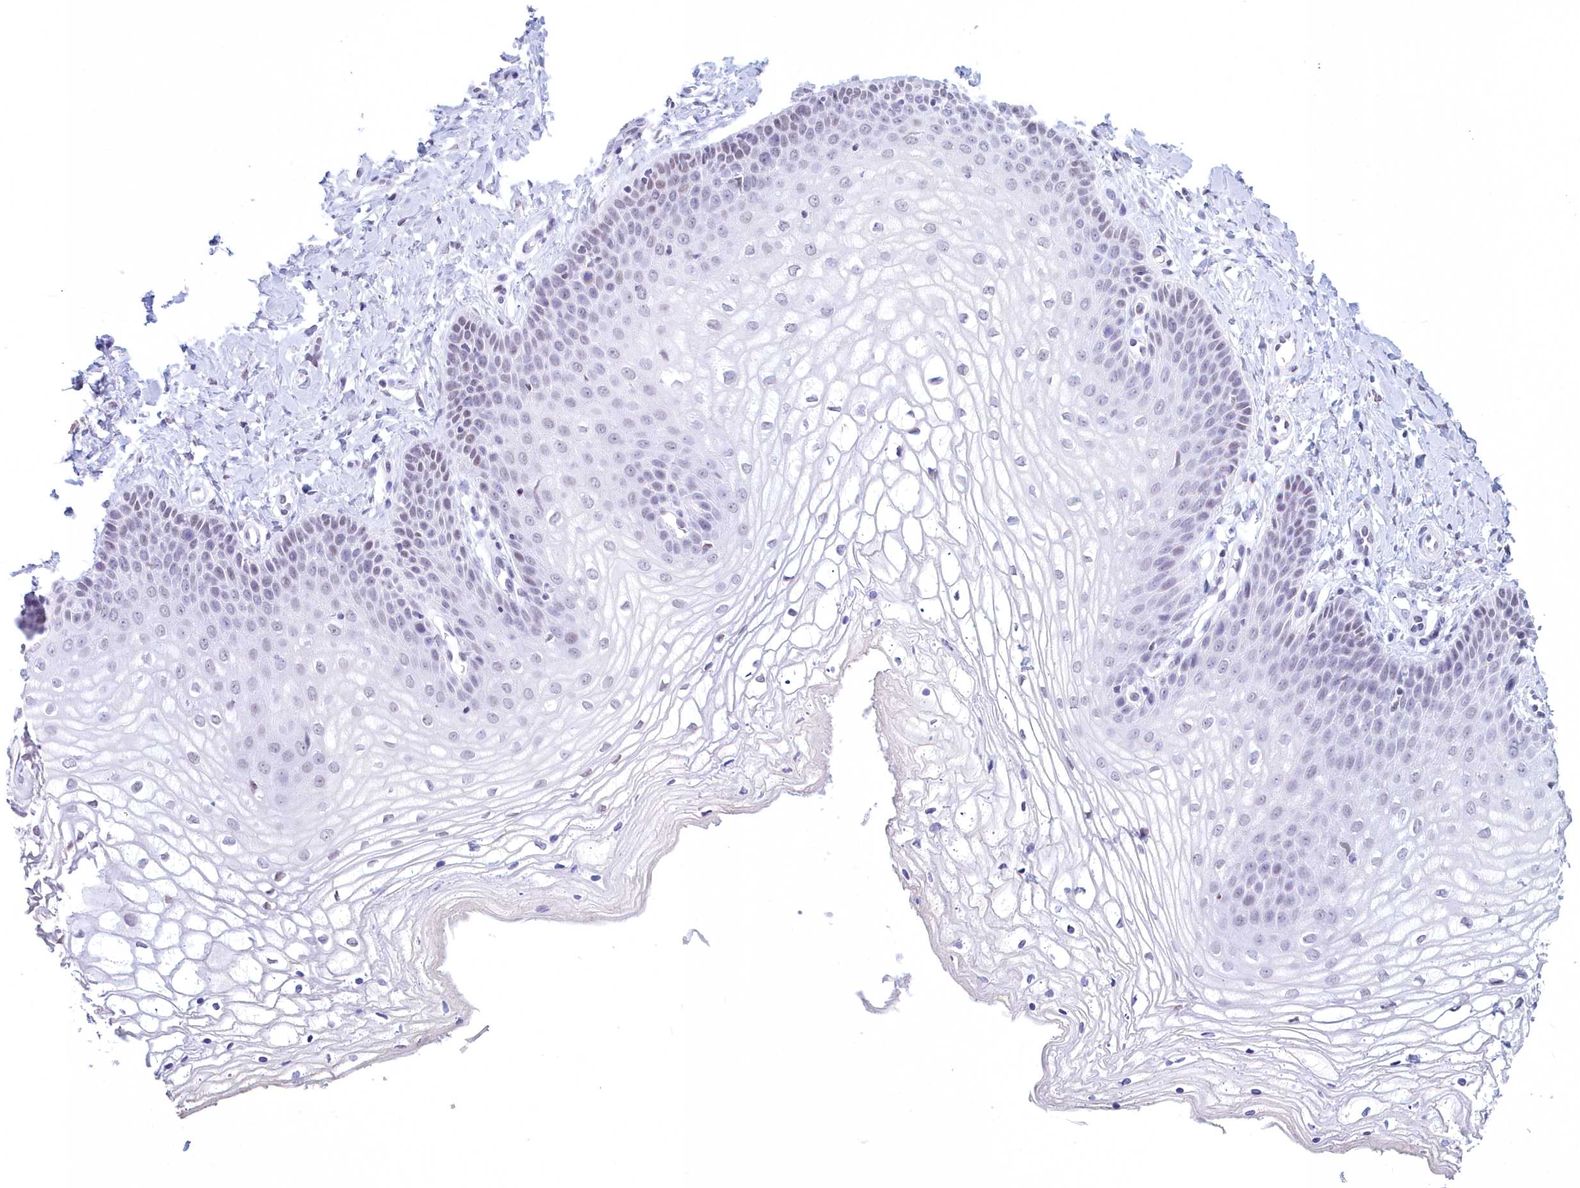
{"staining": {"intensity": "weak", "quantity": "<25%", "location": "nuclear"}, "tissue": "vagina", "cell_type": "Squamous epithelial cells", "image_type": "normal", "snomed": [{"axis": "morphology", "description": "Normal tissue, NOS"}, {"axis": "topography", "description": "Vagina"}], "caption": "Immunohistochemistry of normal vagina demonstrates no expression in squamous epithelial cells.", "gene": "CDC26", "patient": {"sex": "female", "age": 68}}